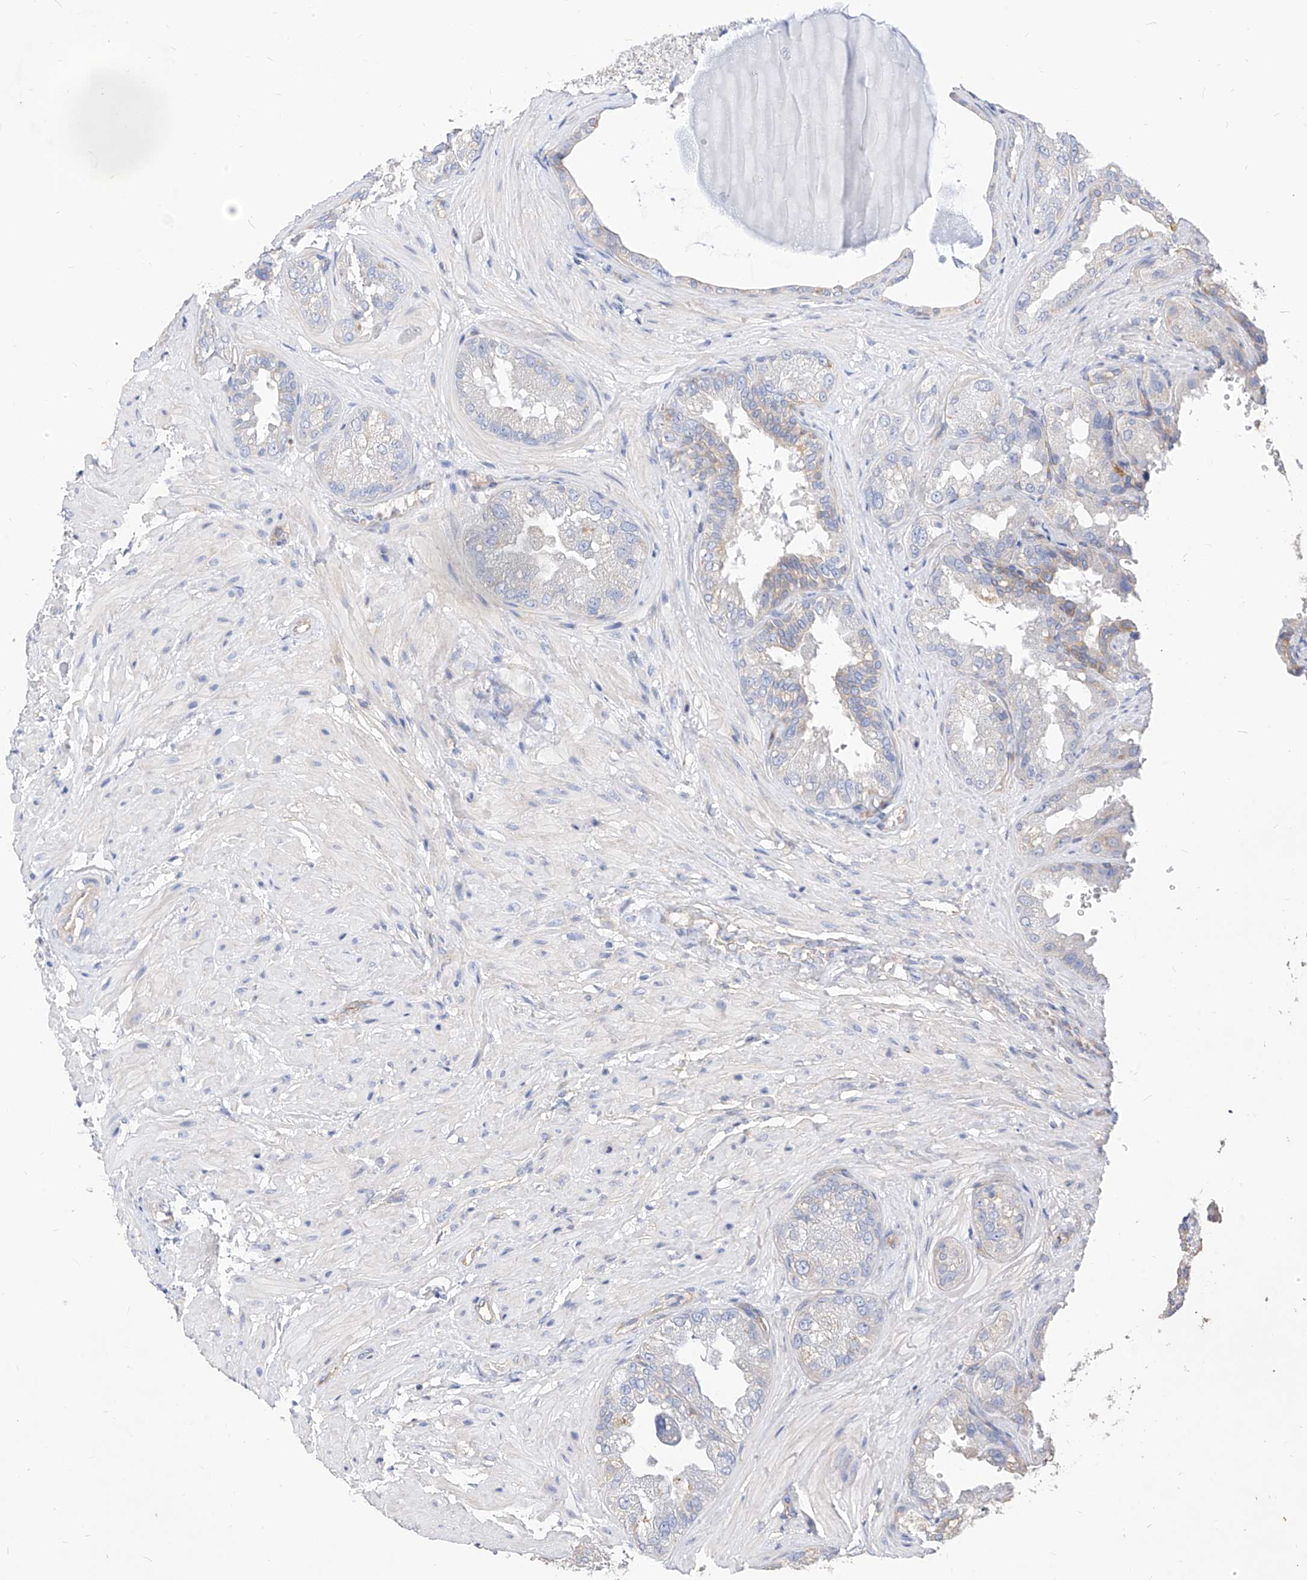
{"staining": {"intensity": "negative", "quantity": "none", "location": "none"}, "tissue": "seminal vesicle", "cell_type": "Glandular cells", "image_type": "normal", "snomed": [{"axis": "morphology", "description": "Normal tissue, NOS"}, {"axis": "topography", "description": "Seminal veicle"}, {"axis": "topography", "description": "Peripheral nerve tissue"}], "caption": "Immunohistochemistry (IHC) of benign human seminal vesicle shows no expression in glandular cells. (DAB (3,3'-diaminobenzidine) immunohistochemistry (IHC) with hematoxylin counter stain).", "gene": "SCGB2A1", "patient": {"sex": "male", "age": 63}}